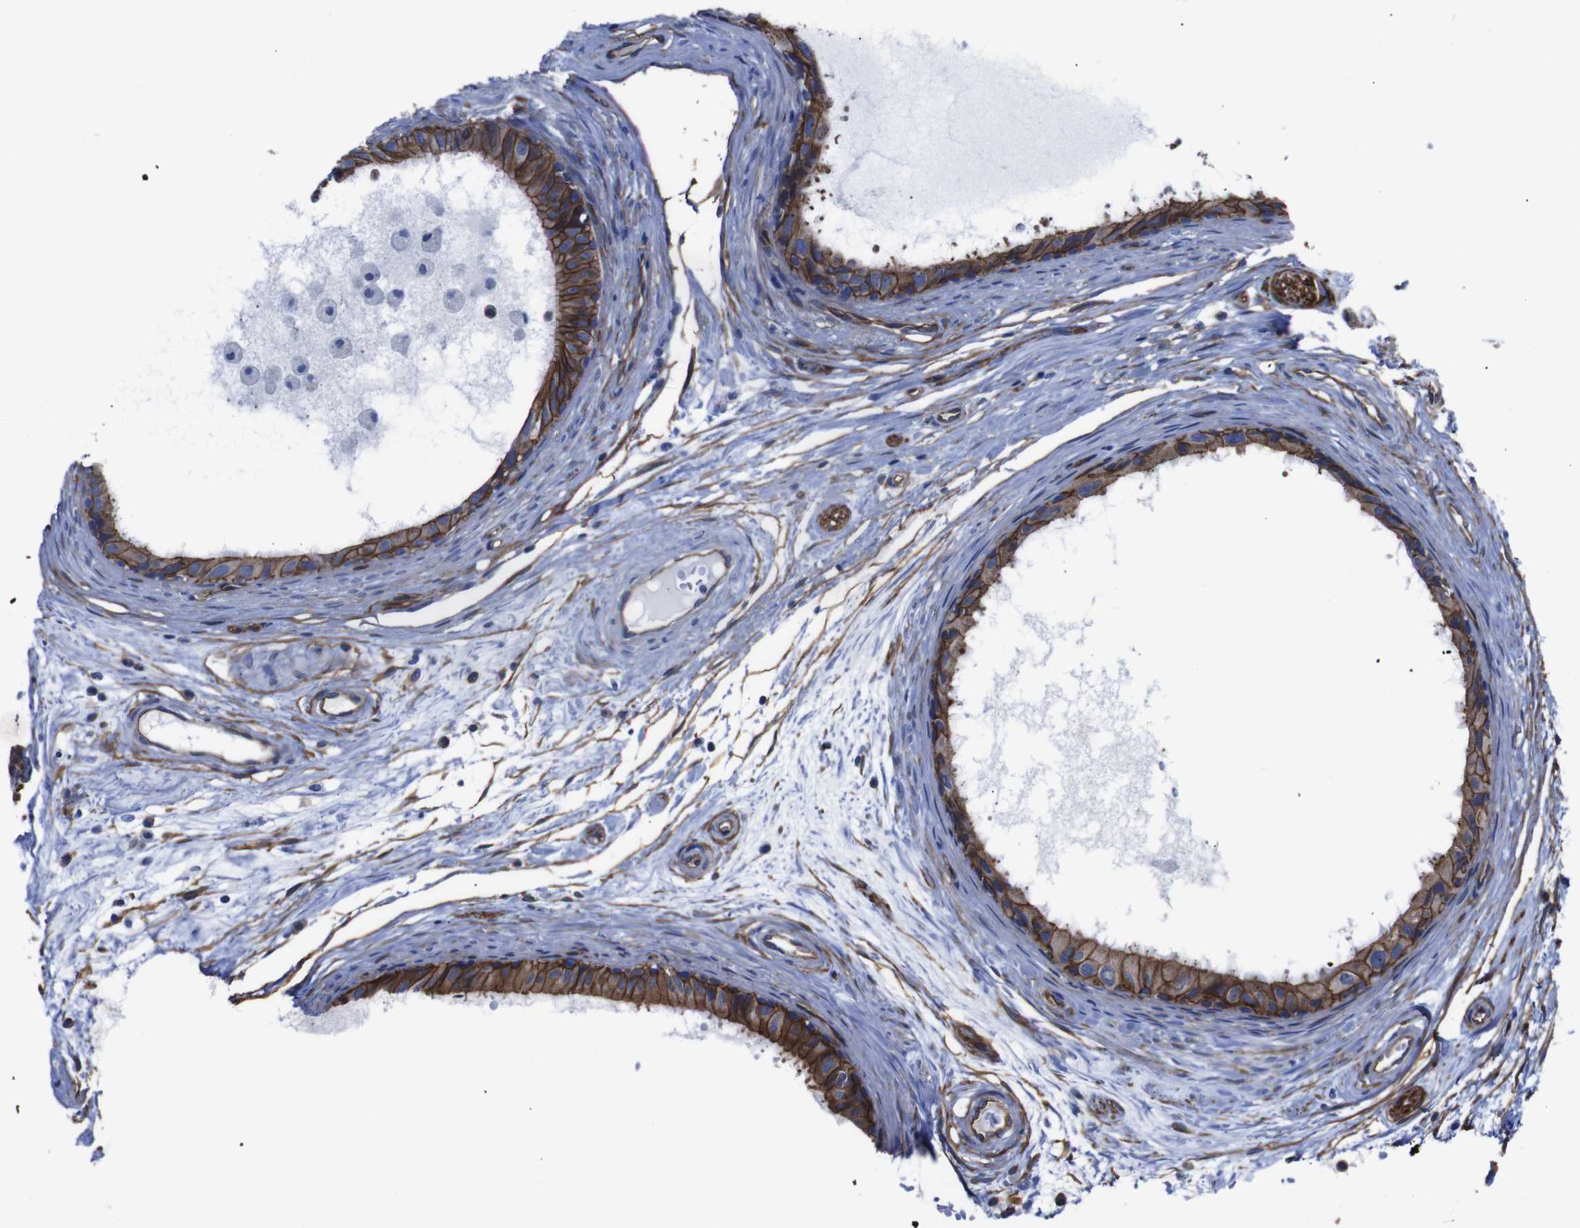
{"staining": {"intensity": "moderate", "quantity": ">75%", "location": "cytoplasmic/membranous"}, "tissue": "epididymis", "cell_type": "Glandular cells", "image_type": "normal", "snomed": [{"axis": "morphology", "description": "Normal tissue, NOS"}, {"axis": "morphology", "description": "Inflammation, NOS"}, {"axis": "topography", "description": "Epididymis"}], "caption": "About >75% of glandular cells in normal human epididymis show moderate cytoplasmic/membranous protein expression as visualized by brown immunohistochemical staining.", "gene": "SPTBN1", "patient": {"sex": "male", "age": 85}}